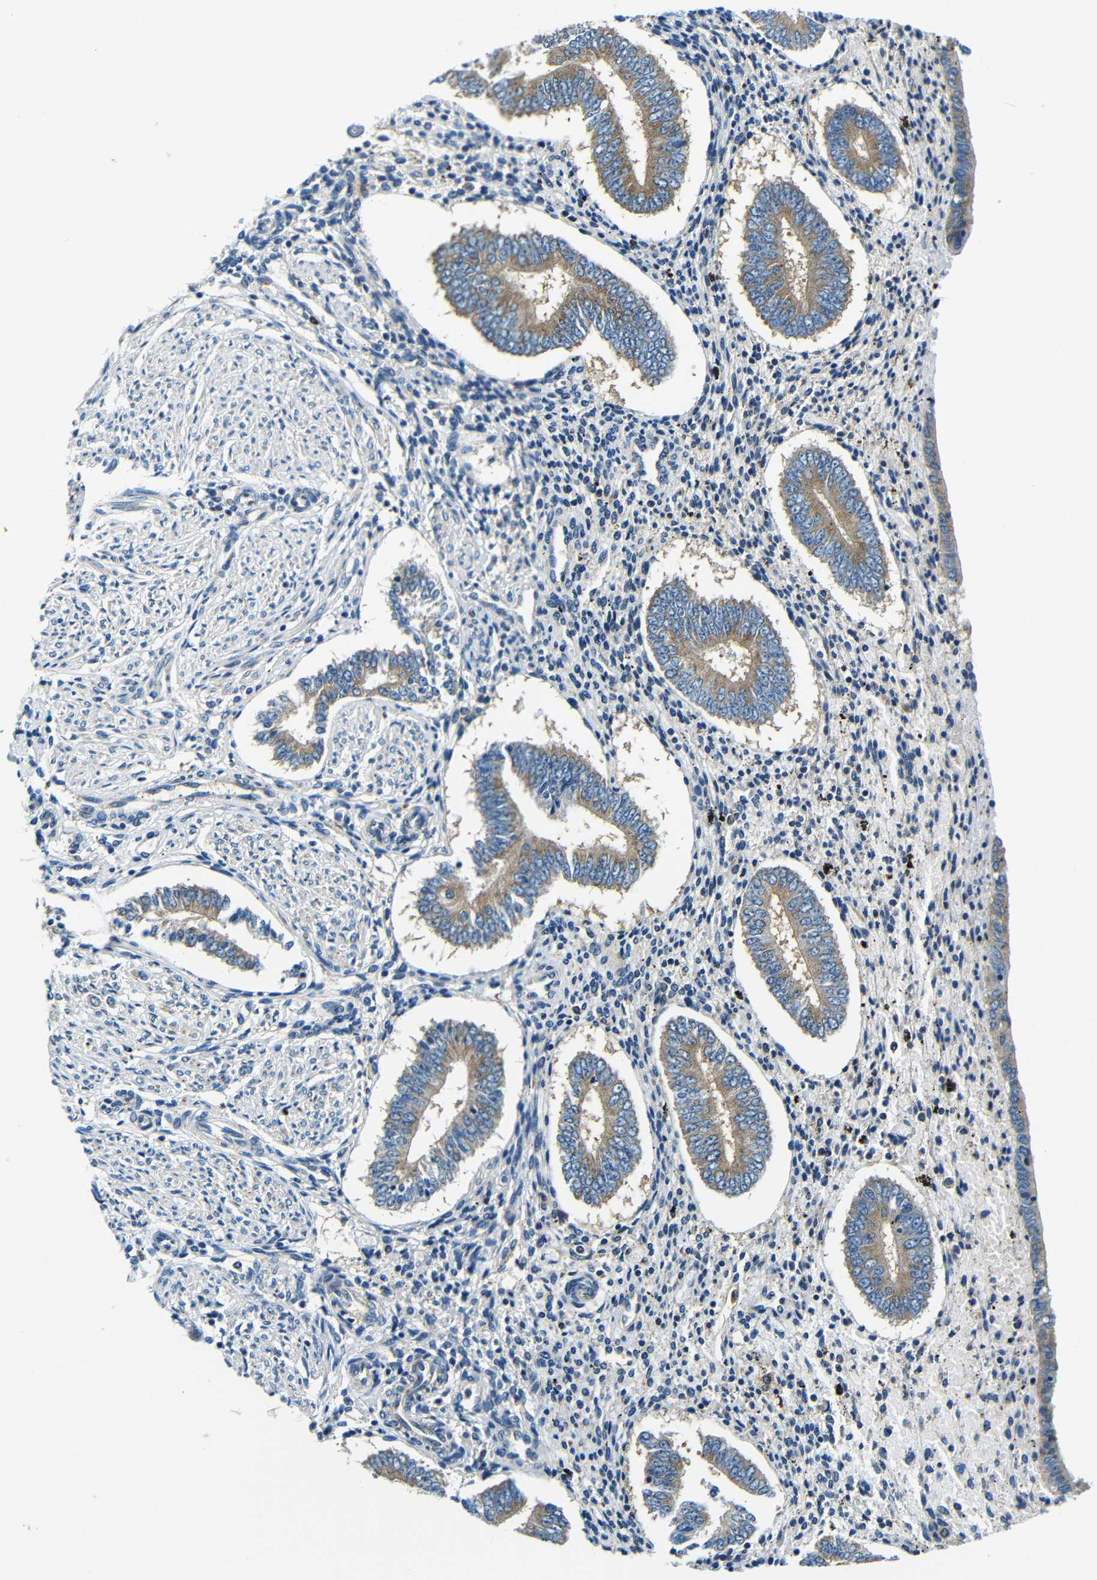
{"staining": {"intensity": "weak", "quantity": "<25%", "location": "cytoplasmic/membranous"}, "tissue": "endometrium", "cell_type": "Cells in endometrial stroma", "image_type": "normal", "snomed": [{"axis": "morphology", "description": "Normal tissue, NOS"}, {"axis": "topography", "description": "Endometrium"}], "caption": "The image shows no staining of cells in endometrial stroma in benign endometrium. The staining was performed using DAB to visualize the protein expression in brown, while the nuclei were stained in blue with hematoxylin (Magnification: 20x).", "gene": "USO1", "patient": {"sex": "female", "age": 42}}